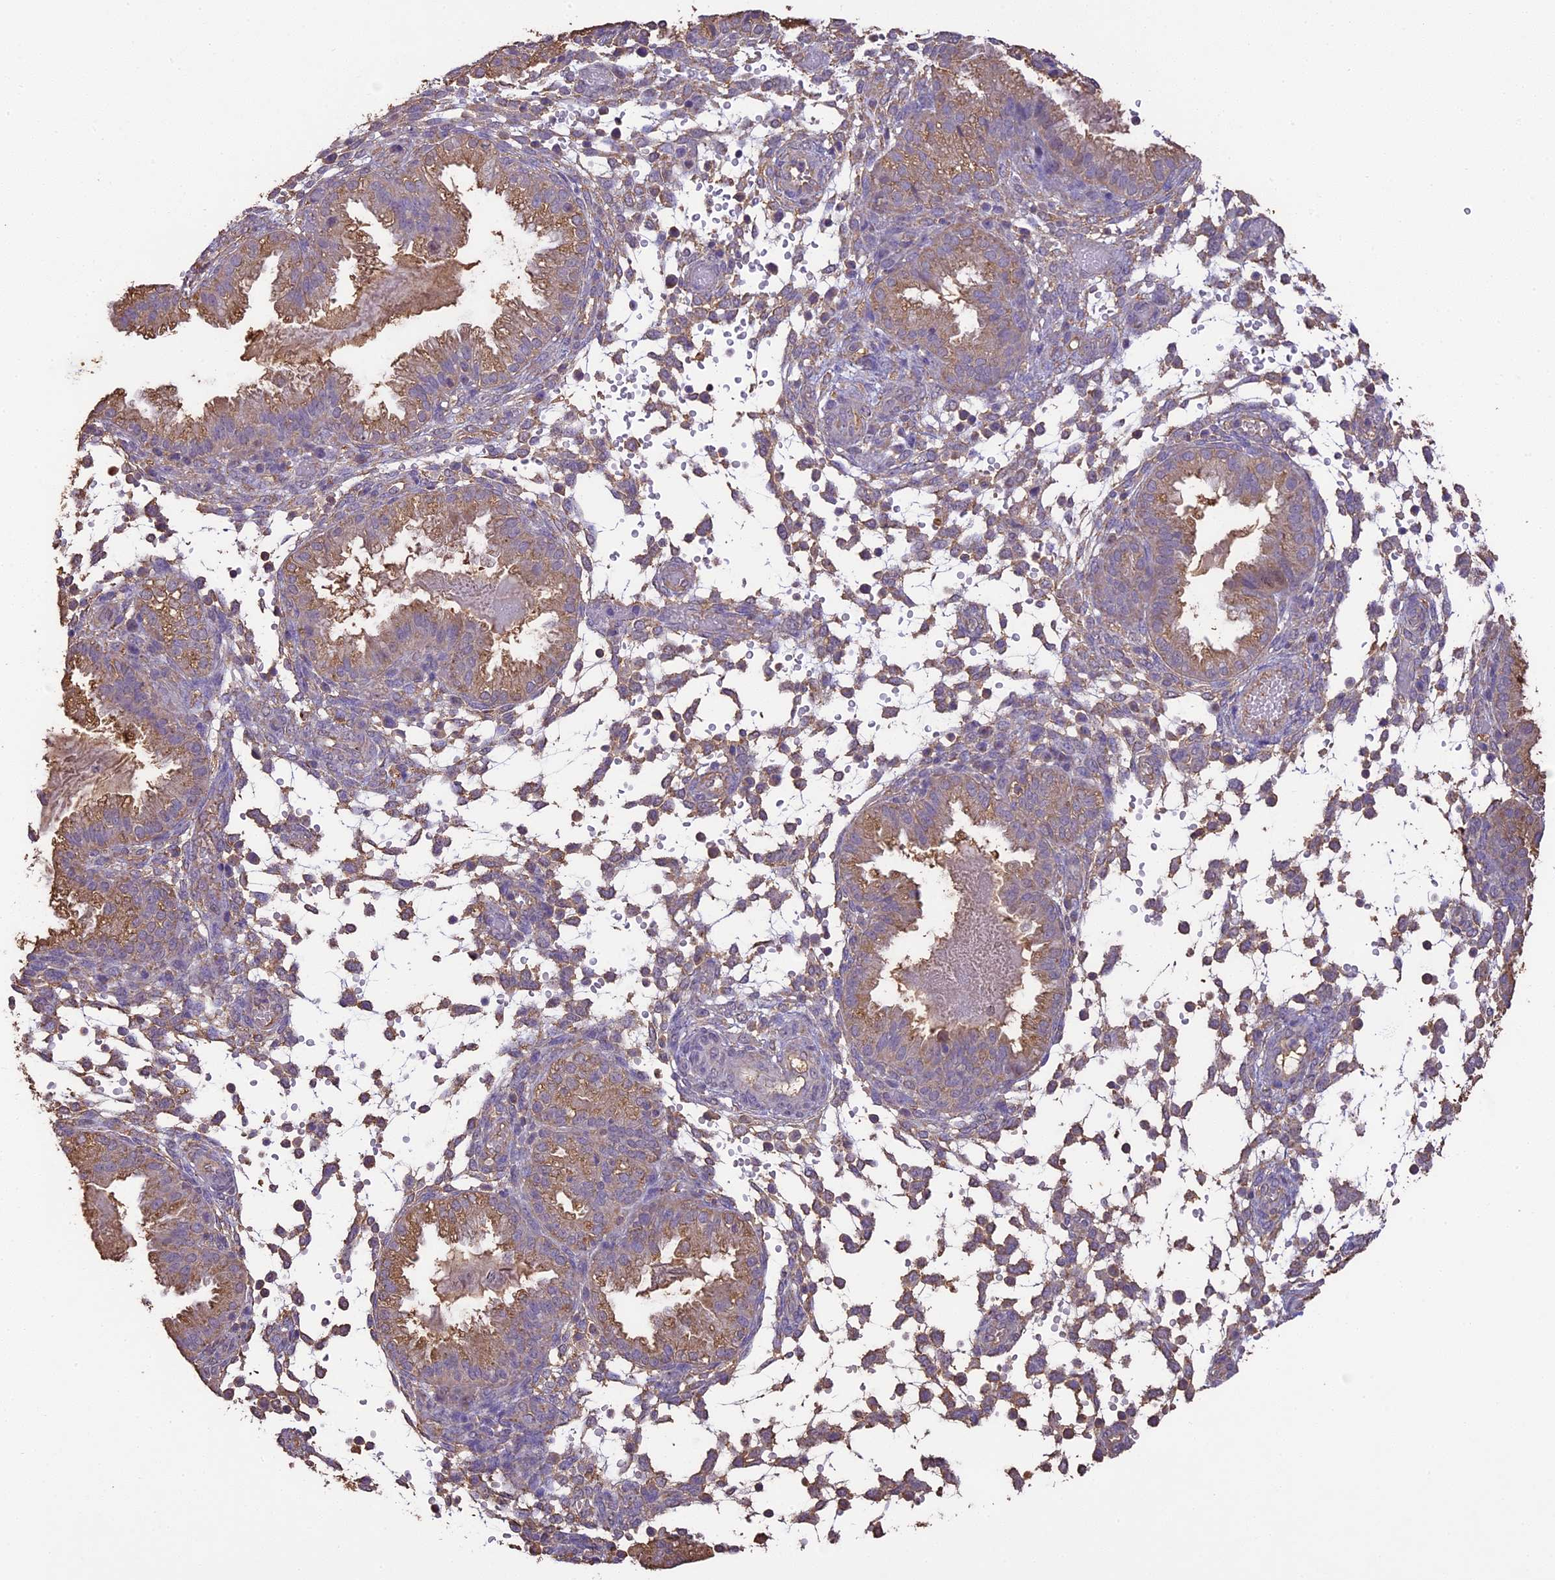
{"staining": {"intensity": "moderate", "quantity": "<25%", "location": "cytoplasmic/membranous"}, "tissue": "endometrium", "cell_type": "Cells in endometrial stroma", "image_type": "normal", "snomed": [{"axis": "morphology", "description": "Normal tissue, NOS"}, {"axis": "topography", "description": "Endometrium"}], "caption": "Immunohistochemistry staining of normal endometrium, which reveals low levels of moderate cytoplasmic/membranous positivity in about <25% of cells in endometrial stroma indicating moderate cytoplasmic/membranous protein staining. The staining was performed using DAB (3,3'-diaminobenzidine) (brown) for protein detection and nuclei were counterstained in hematoxylin (blue).", "gene": "ARHGAP19", "patient": {"sex": "female", "age": 33}}